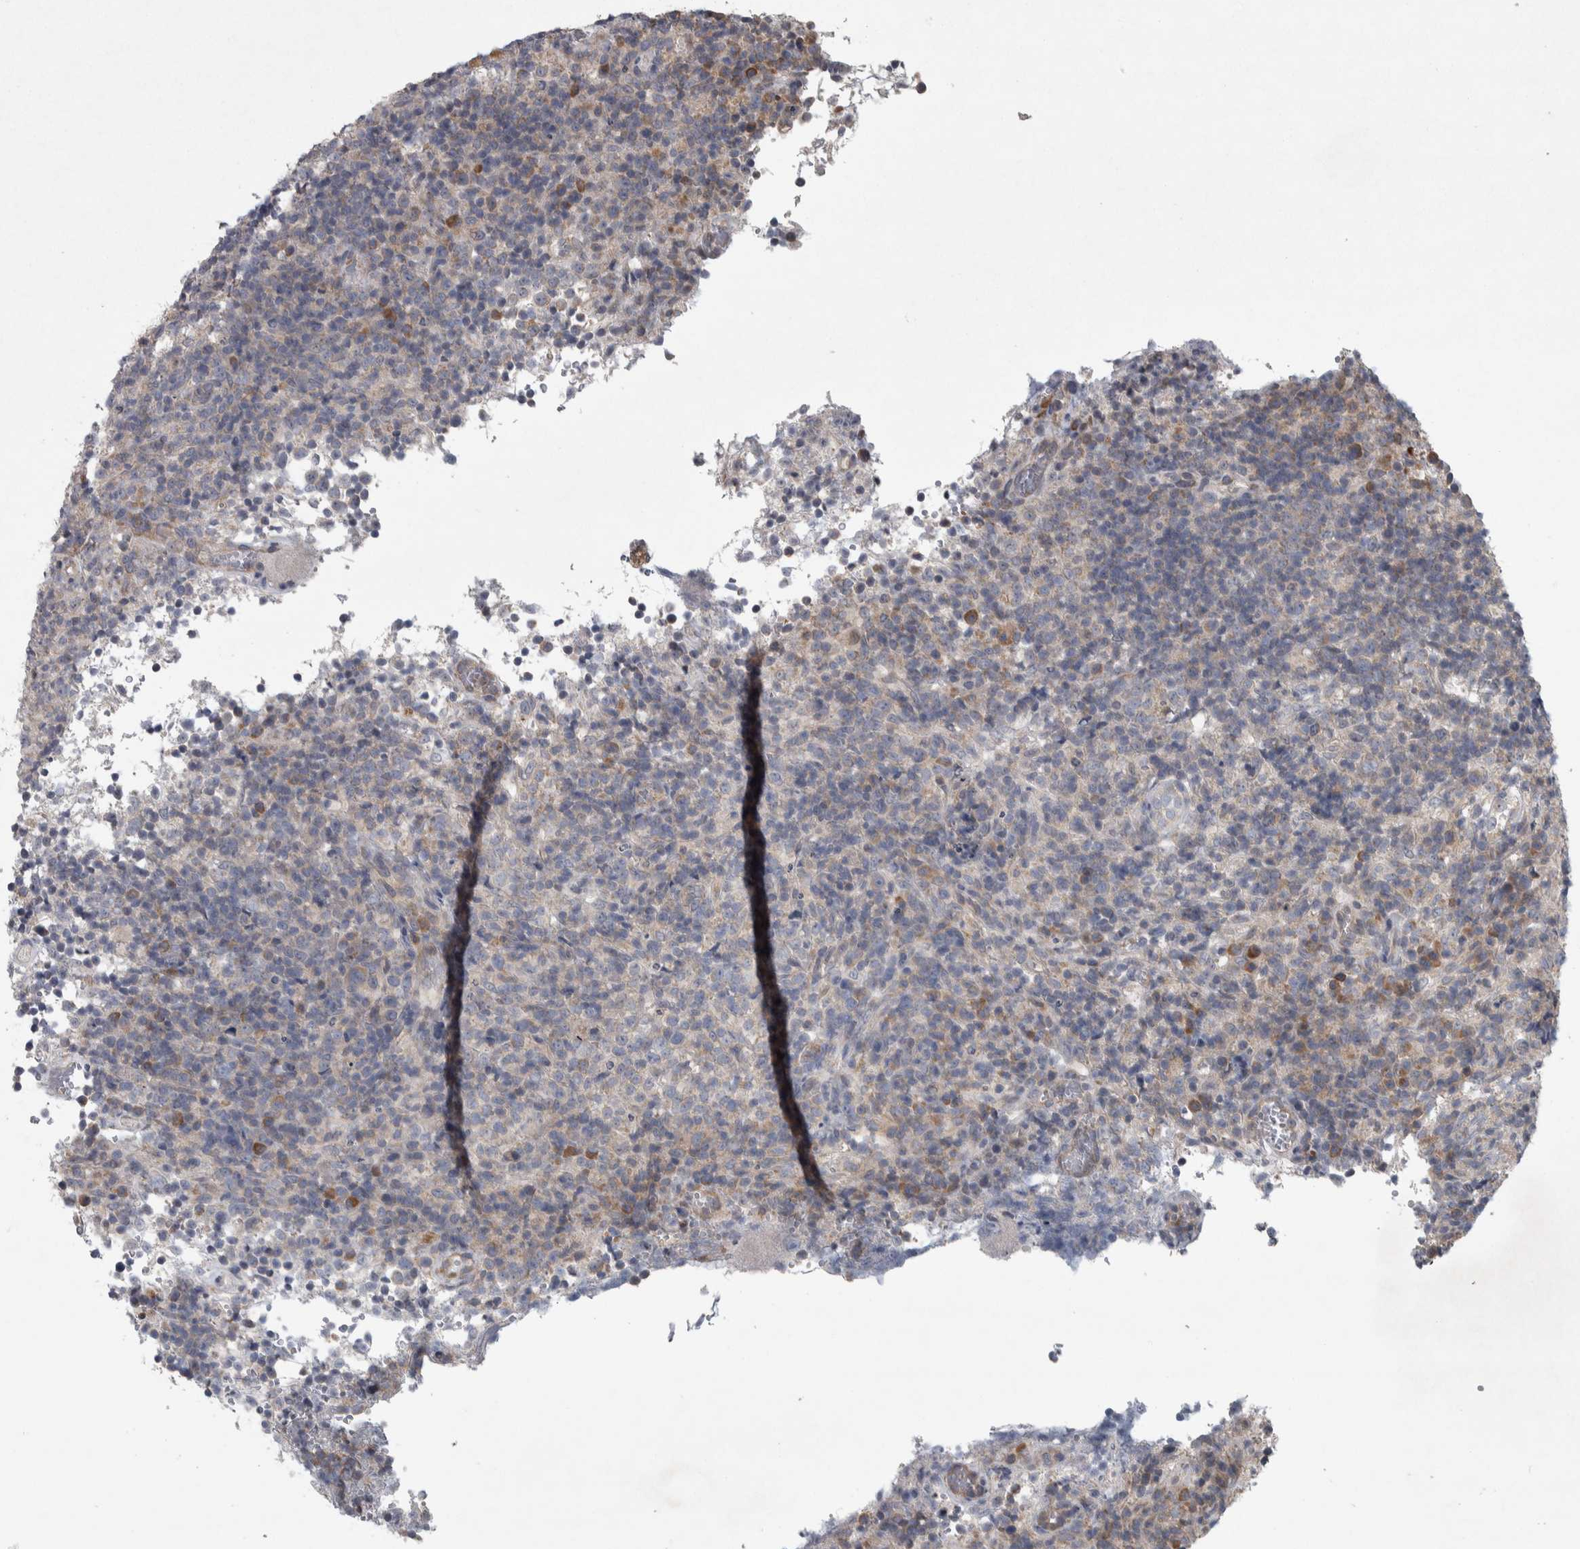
{"staining": {"intensity": "moderate", "quantity": "<25%", "location": "cytoplasmic/membranous"}, "tissue": "lymphoma", "cell_type": "Tumor cells", "image_type": "cancer", "snomed": [{"axis": "morphology", "description": "Malignant lymphoma, non-Hodgkin's type, High grade"}, {"axis": "topography", "description": "Lymph node"}], "caption": "High-grade malignant lymphoma, non-Hodgkin's type stained with a brown dye reveals moderate cytoplasmic/membranous positive positivity in approximately <25% of tumor cells.", "gene": "SRP68", "patient": {"sex": "female", "age": 76}}